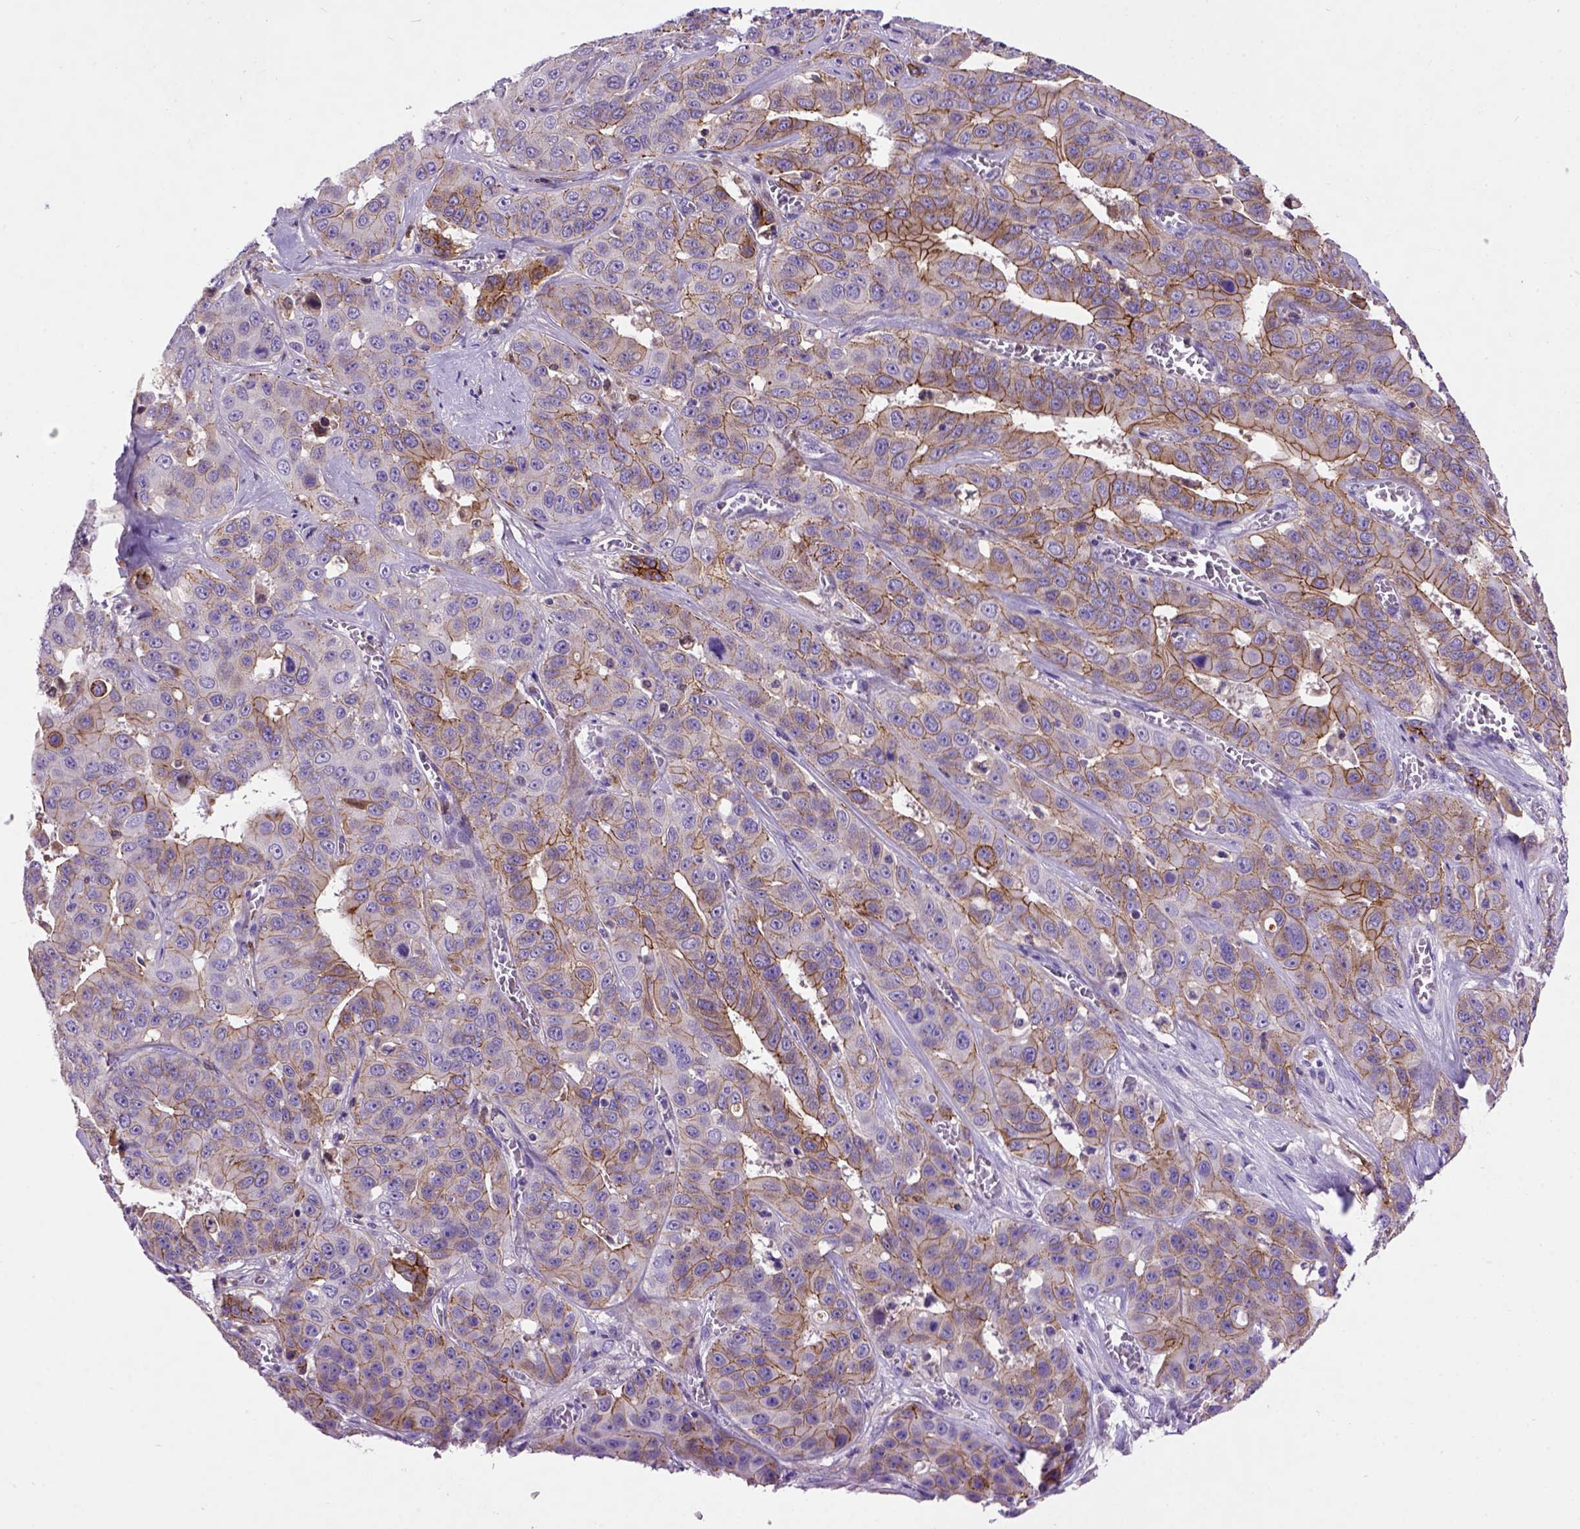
{"staining": {"intensity": "moderate", "quantity": "25%-75%", "location": "cytoplasmic/membranous"}, "tissue": "liver cancer", "cell_type": "Tumor cells", "image_type": "cancer", "snomed": [{"axis": "morphology", "description": "Cholangiocarcinoma"}, {"axis": "topography", "description": "Liver"}], "caption": "Liver cancer (cholangiocarcinoma) stained with DAB immunohistochemistry (IHC) exhibits medium levels of moderate cytoplasmic/membranous expression in approximately 25%-75% of tumor cells.", "gene": "CDH1", "patient": {"sex": "female", "age": 52}}